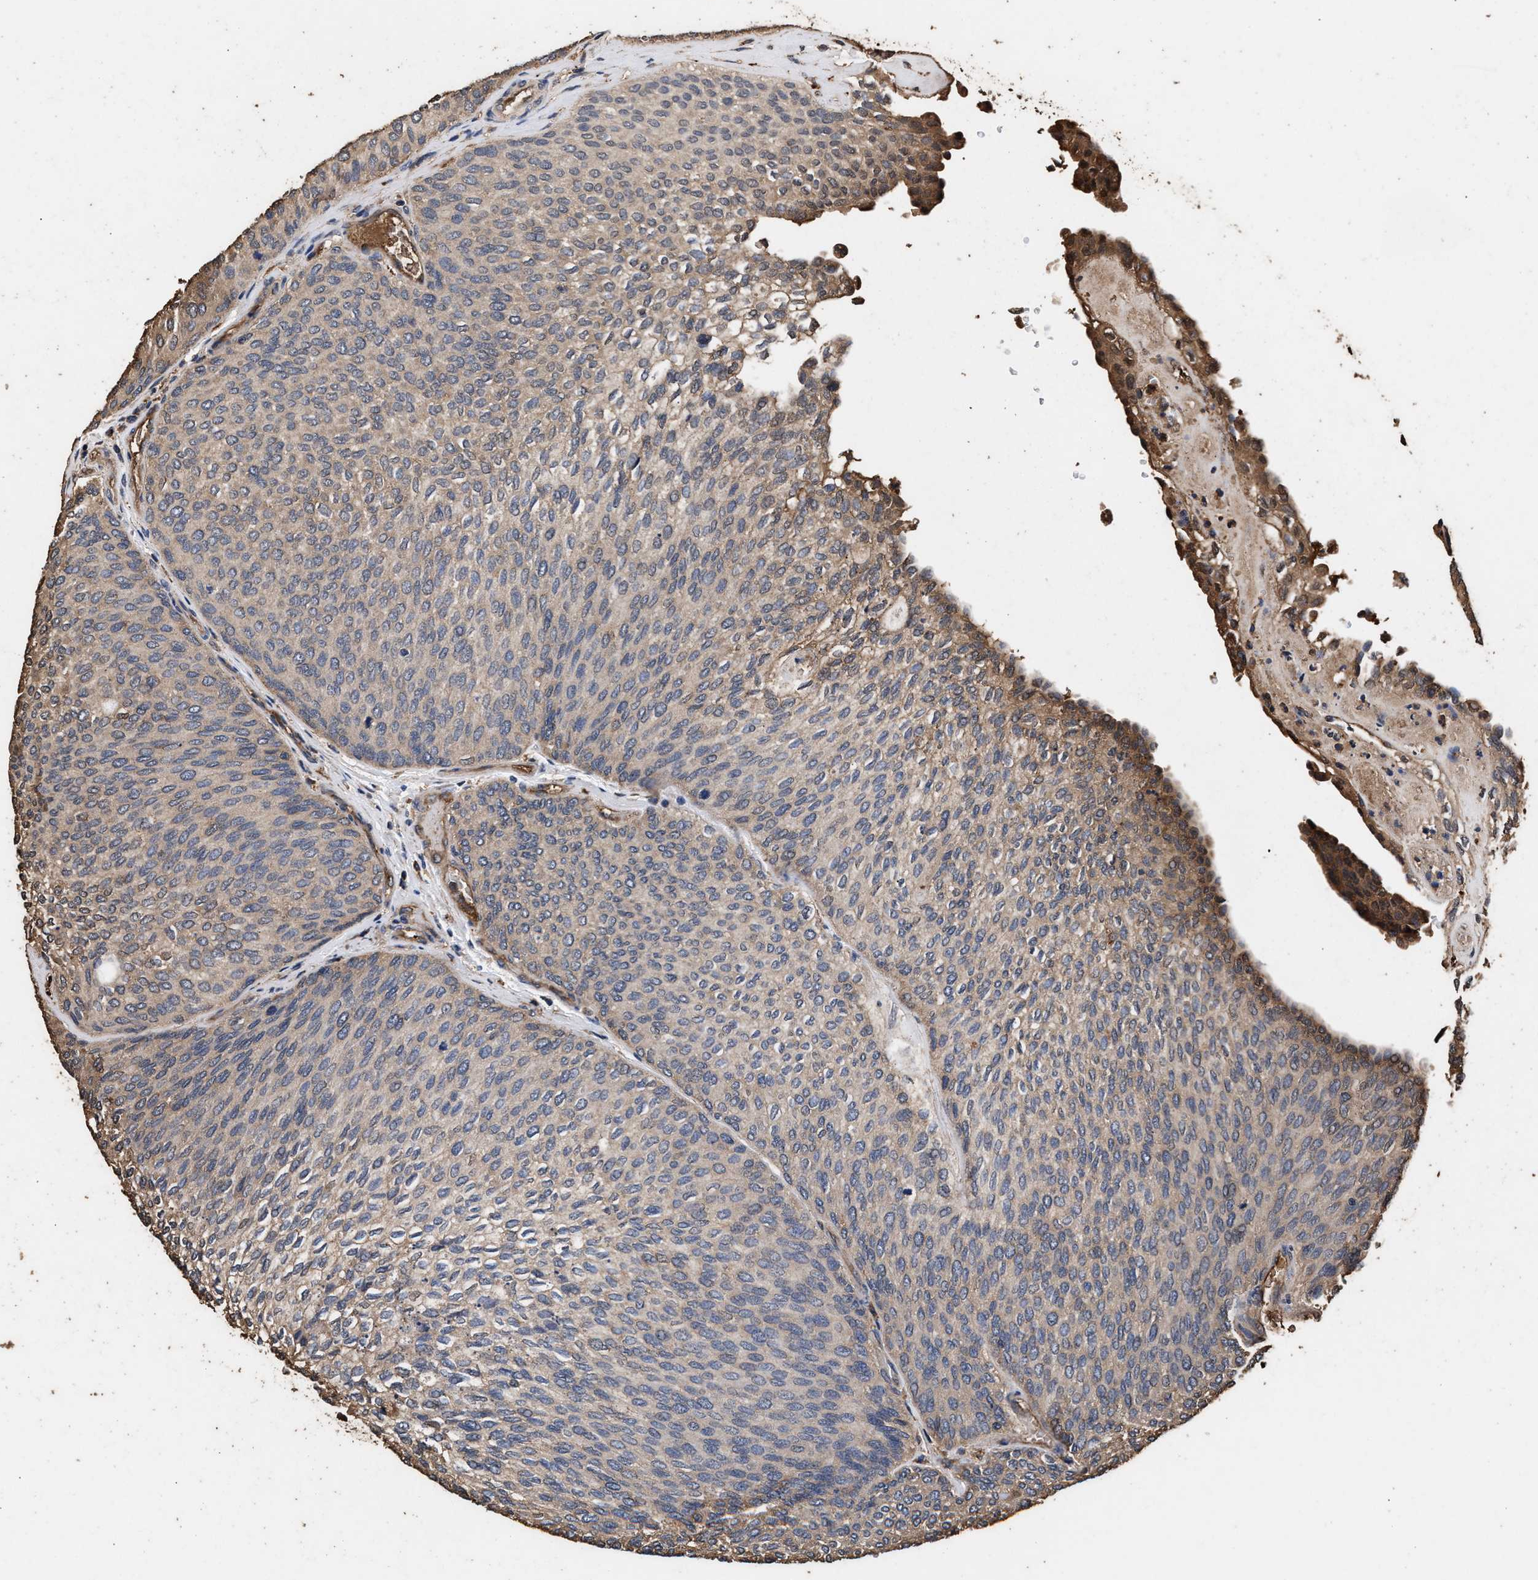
{"staining": {"intensity": "weak", "quantity": "<25%", "location": "cytoplasmic/membranous"}, "tissue": "urothelial cancer", "cell_type": "Tumor cells", "image_type": "cancer", "snomed": [{"axis": "morphology", "description": "Urothelial carcinoma, Low grade"}, {"axis": "topography", "description": "Urinary bladder"}], "caption": "Immunohistochemistry (IHC) histopathology image of neoplastic tissue: urothelial carcinoma (low-grade) stained with DAB shows no significant protein expression in tumor cells.", "gene": "KYAT1", "patient": {"sex": "female", "age": 79}}